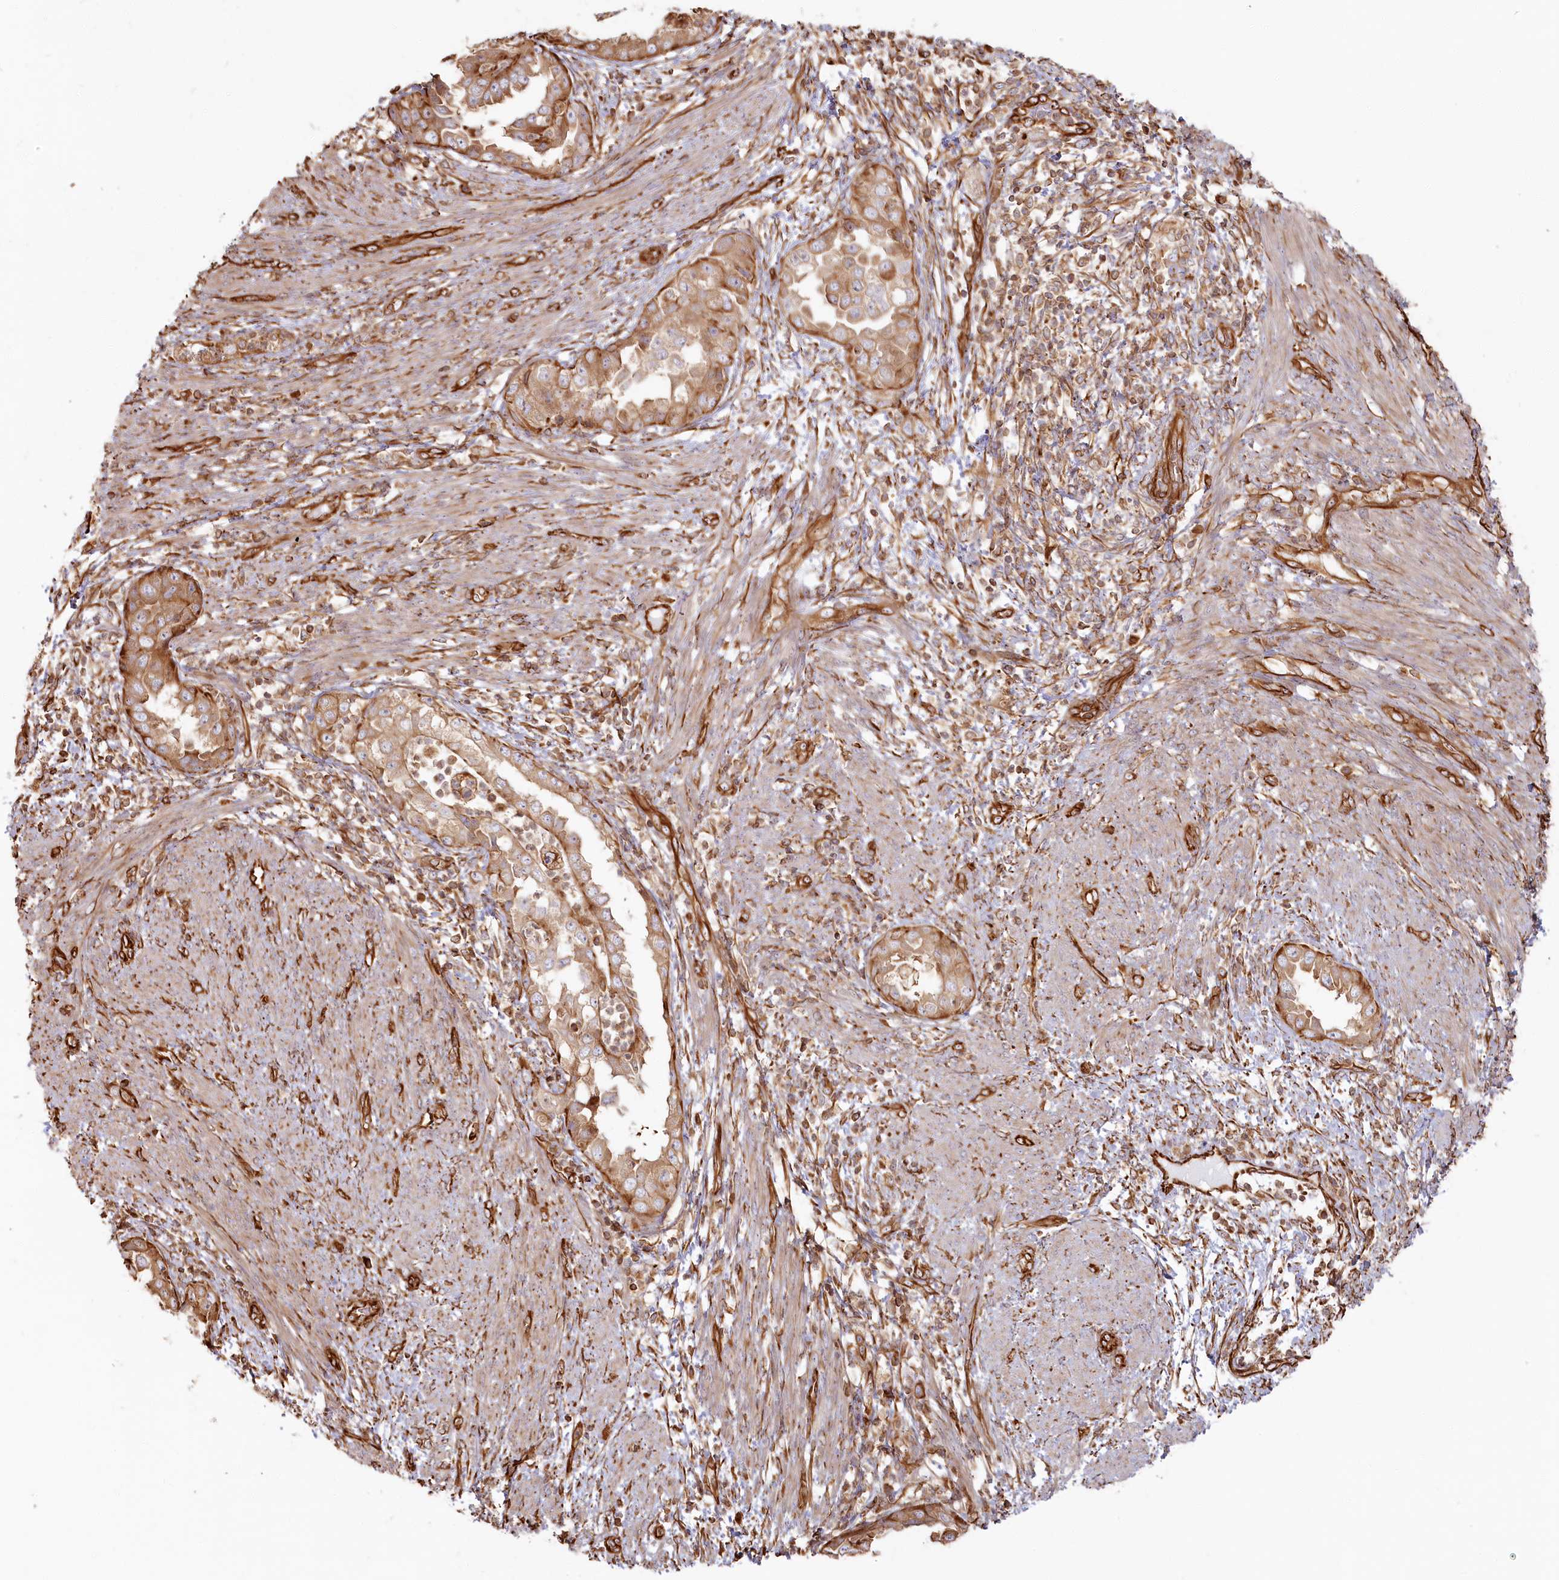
{"staining": {"intensity": "moderate", "quantity": ">75%", "location": "cytoplasmic/membranous"}, "tissue": "endometrial cancer", "cell_type": "Tumor cells", "image_type": "cancer", "snomed": [{"axis": "morphology", "description": "Adenocarcinoma, NOS"}, {"axis": "topography", "description": "Endometrium"}], "caption": "DAB (3,3'-diaminobenzidine) immunohistochemical staining of endometrial cancer (adenocarcinoma) displays moderate cytoplasmic/membranous protein staining in about >75% of tumor cells.", "gene": "TTC1", "patient": {"sex": "female", "age": 85}}